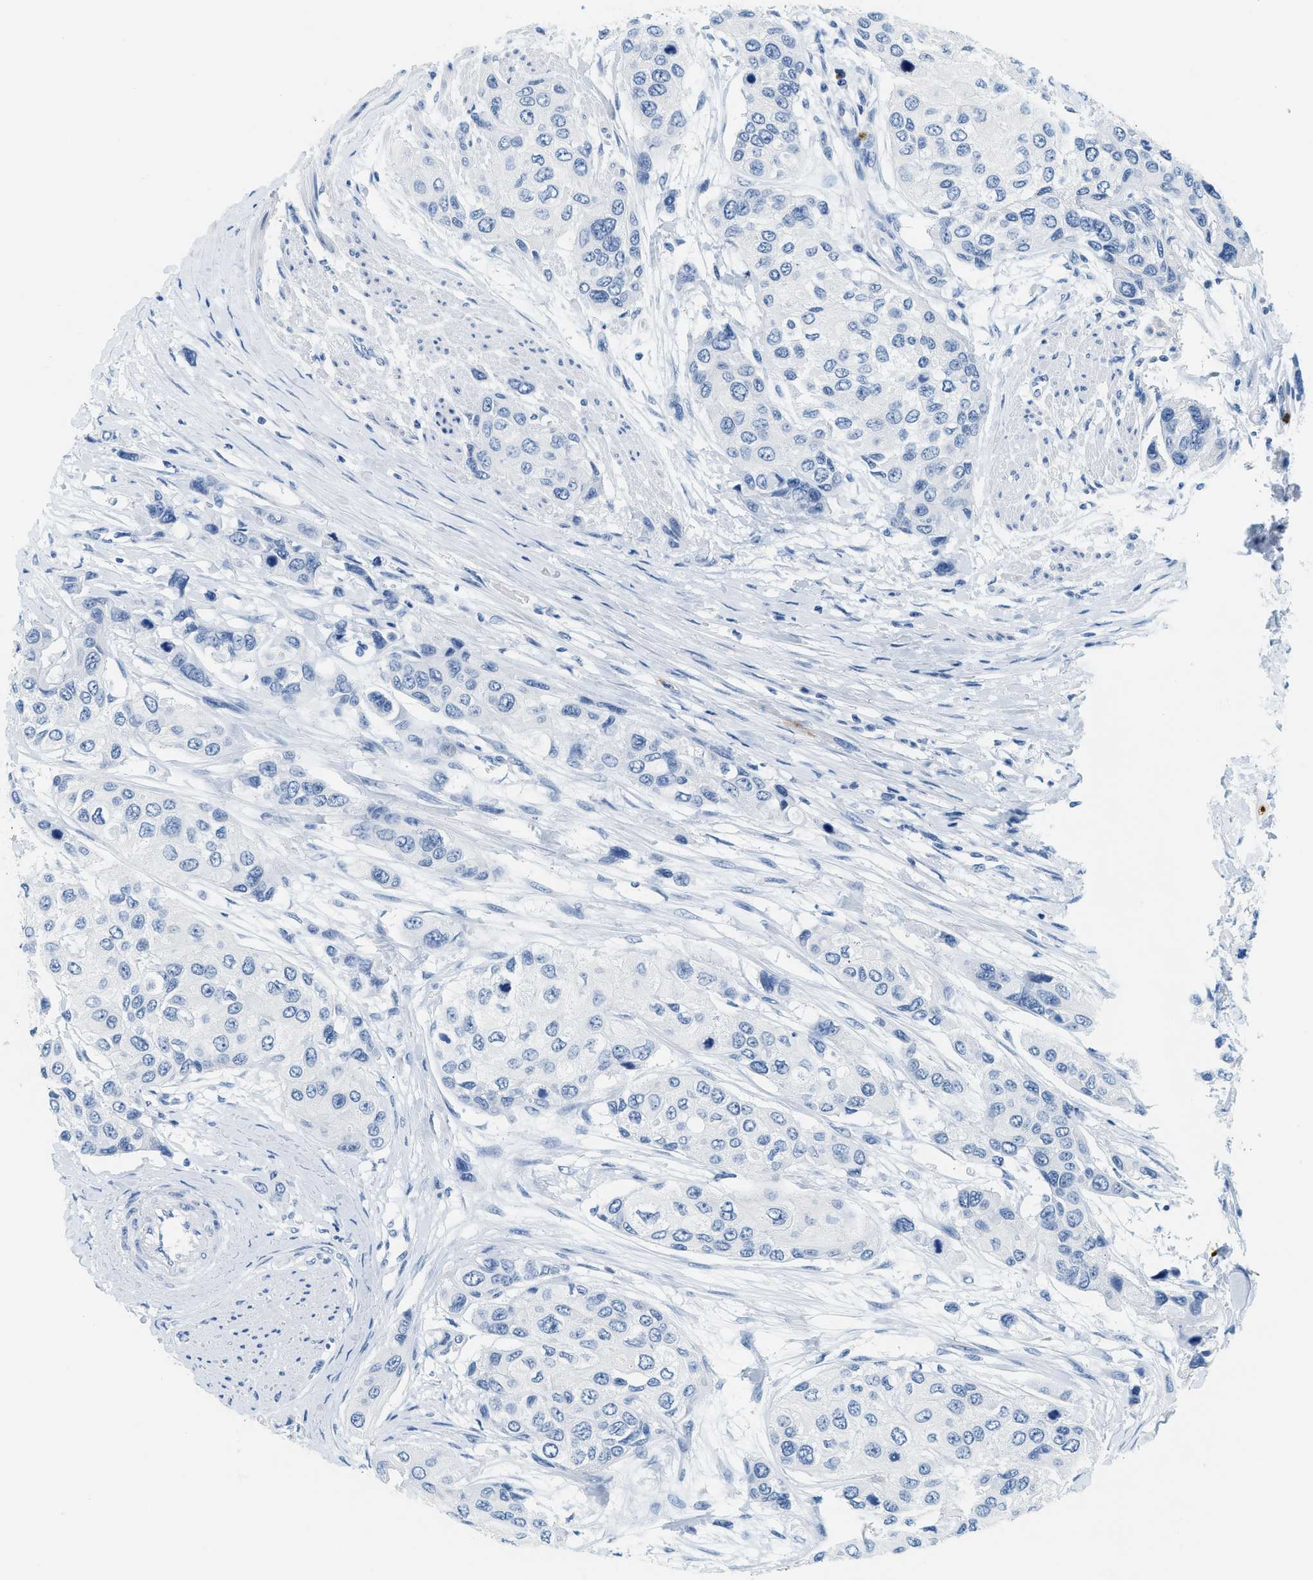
{"staining": {"intensity": "negative", "quantity": "none", "location": "none"}, "tissue": "urothelial cancer", "cell_type": "Tumor cells", "image_type": "cancer", "snomed": [{"axis": "morphology", "description": "Urothelial carcinoma, High grade"}, {"axis": "topography", "description": "Urinary bladder"}], "caption": "A micrograph of human urothelial cancer is negative for staining in tumor cells.", "gene": "LCN2", "patient": {"sex": "female", "age": 56}}